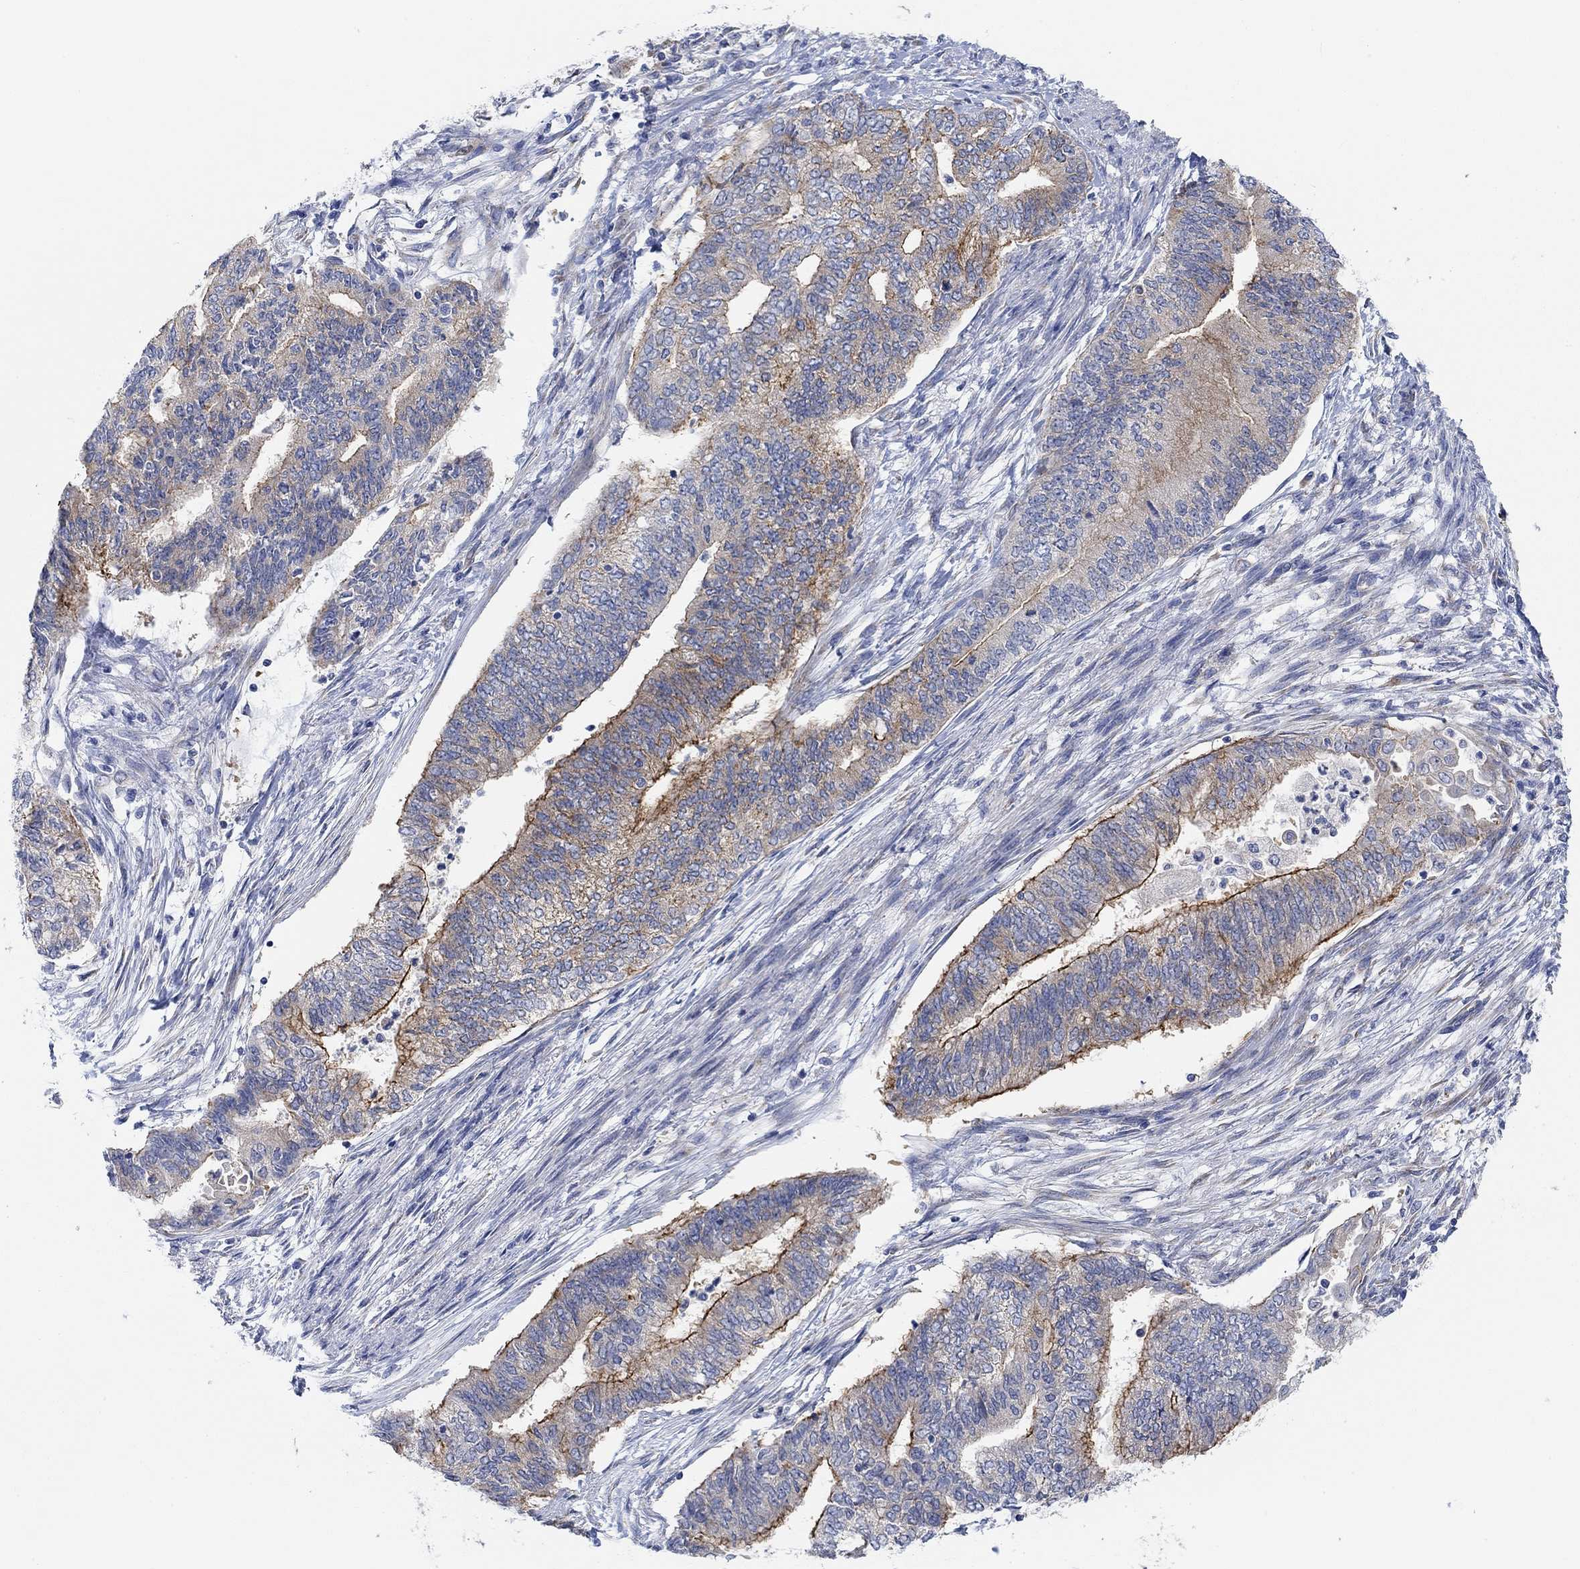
{"staining": {"intensity": "strong", "quantity": "<25%", "location": "cytoplasmic/membranous"}, "tissue": "endometrial cancer", "cell_type": "Tumor cells", "image_type": "cancer", "snomed": [{"axis": "morphology", "description": "Adenocarcinoma, NOS"}, {"axis": "topography", "description": "Endometrium"}], "caption": "A high-resolution micrograph shows IHC staining of endometrial adenocarcinoma, which demonstrates strong cytoplasmic/membranous staining in about <25% of tumor cells.", "gene": "RGS1", "patient": {"sex": "female", "age": 65}}